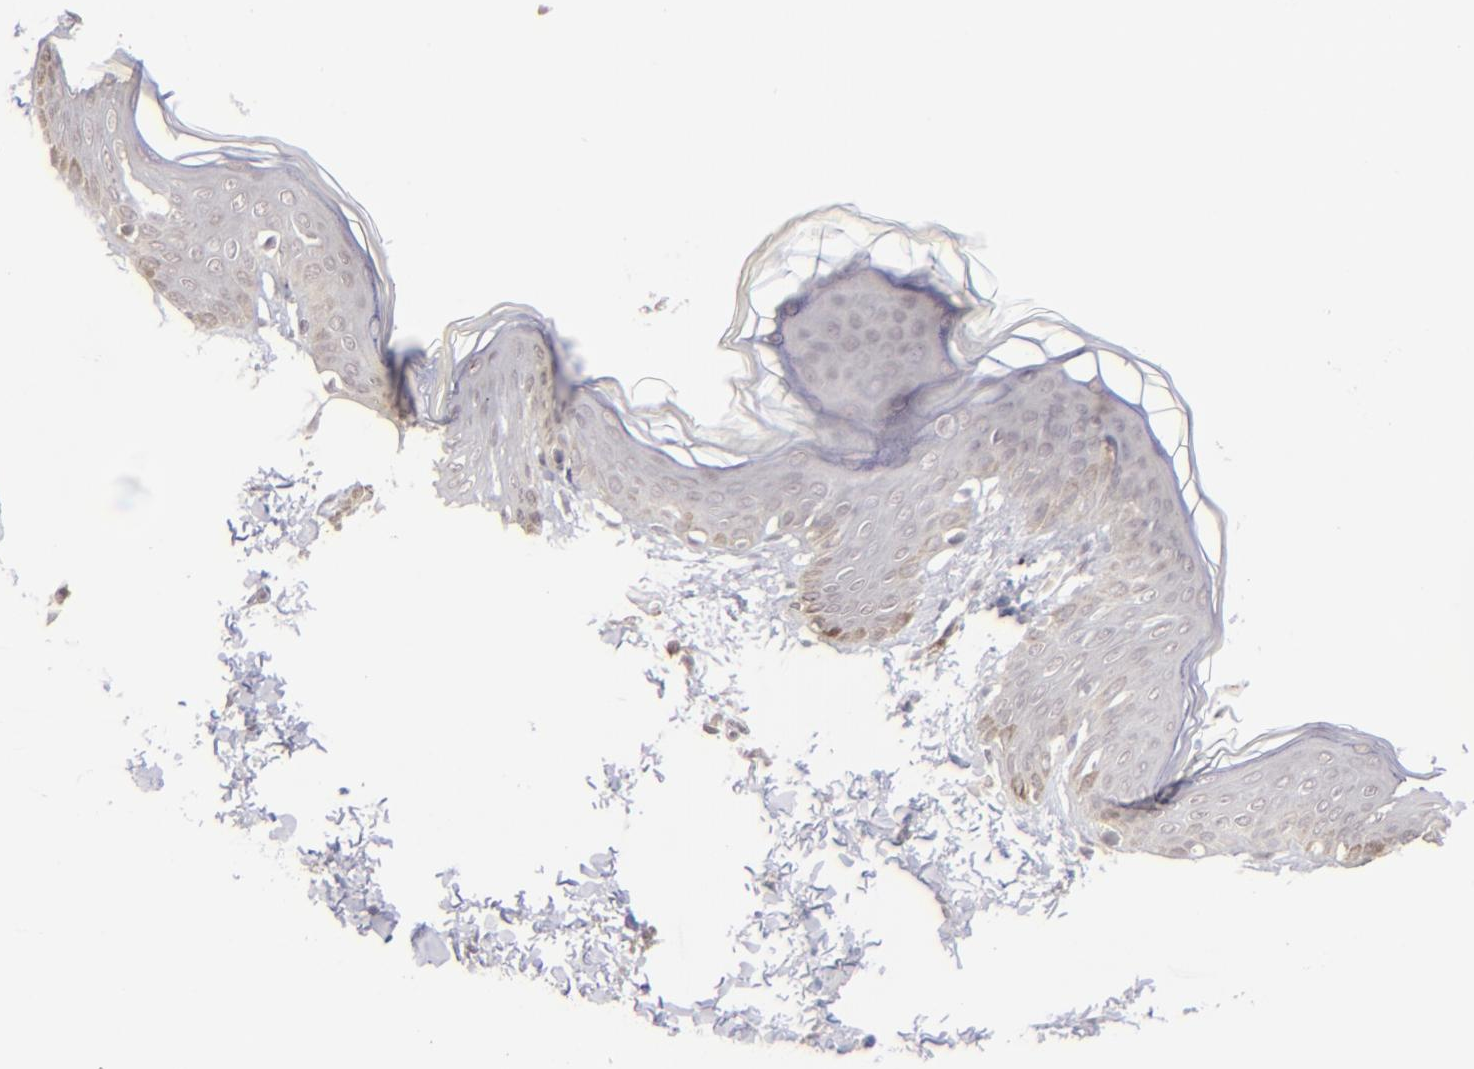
{"staining": {"intensity": "weak", "quantity": "25%-75%", "location": "cytoplasmic/membranous,nuclear"}, "tissue": "skin", "cell_type": "Fibroblasts", "image_type": "normal", "snomed": [{"axis": "morphology", "description": "Normal tissue, NOS"}, {"axis": "topography", "description": "Skin"}], "caption": "Skin was stained to show a protein in brown. There is low levels of weak cytoplasmic/membranous,nuclear positivity in approximately 25%-75% of fibroblasts. The staining is performed using DAB (3,3'-diaminobenzidine) brown chromogen to label protein expression. The nuclei are counter-stained blue using hematoxylin.", "gene": "CLDN2", "patient": {"sex": "female", "age": 17}}